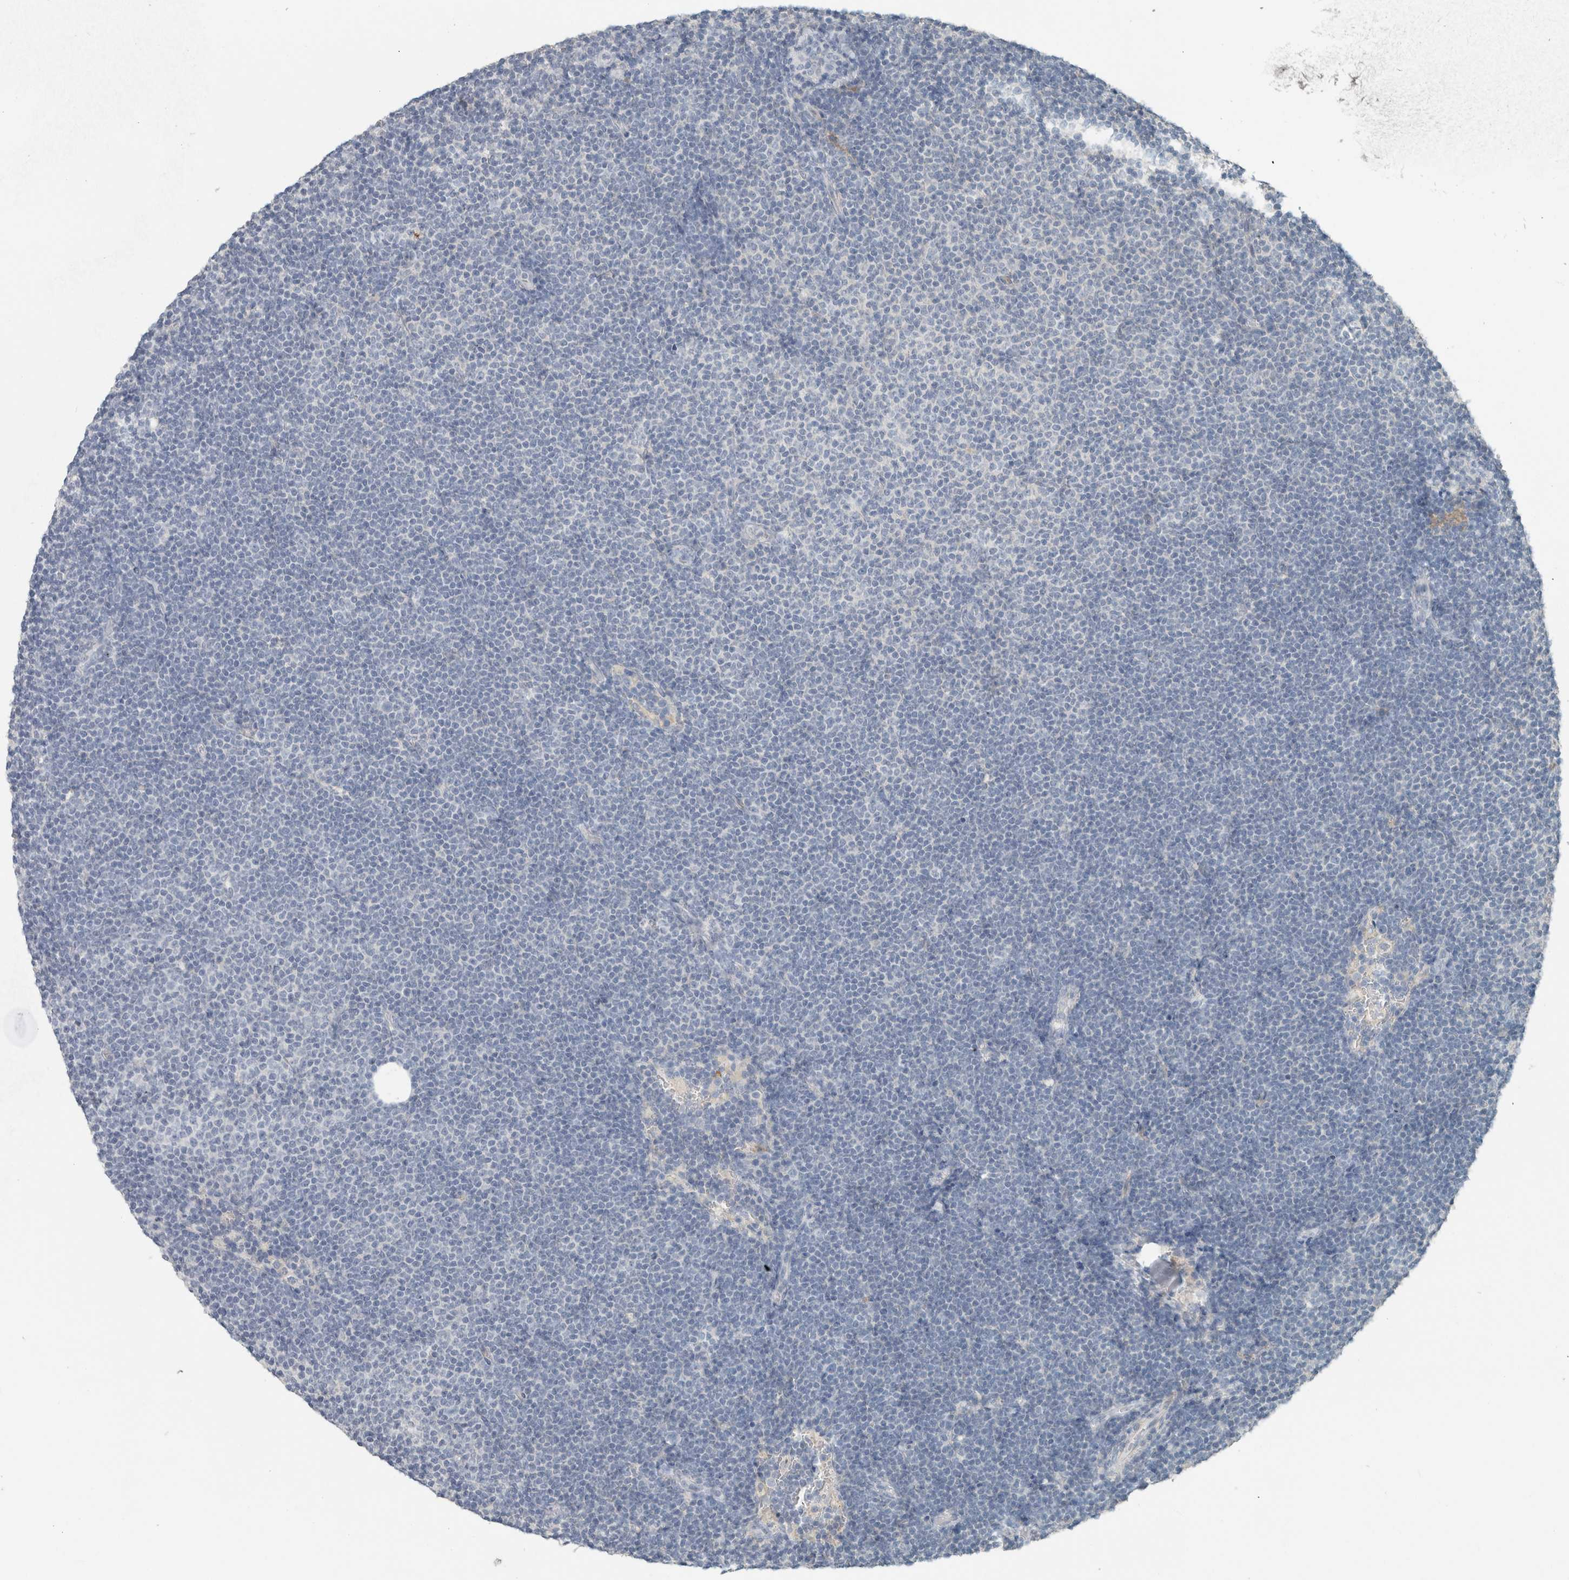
{"staining": {"intensity": "negative", "quantity": "none", "location": "none"}, "tissue": "lymphoma", "cell_type": "Tumor cells", "image_type": "cancer", "snomed": [{"axis": "morphology", "description": "Malignant lymphoma, non-Hodgkin's type, Low grade"}, {"axis": "topography", "description": "Lymph node"}], "caption": "This micrograph is of malignant lymphoma, non-Hodgkin's type (low-grade) stained with immunohistochemistry to label a protein in brown with the nuclei are counter-stained blue. There is no staining in tumor cells.", "gene": "SCIN", "patient": {"sex": "female", "age": 53}}